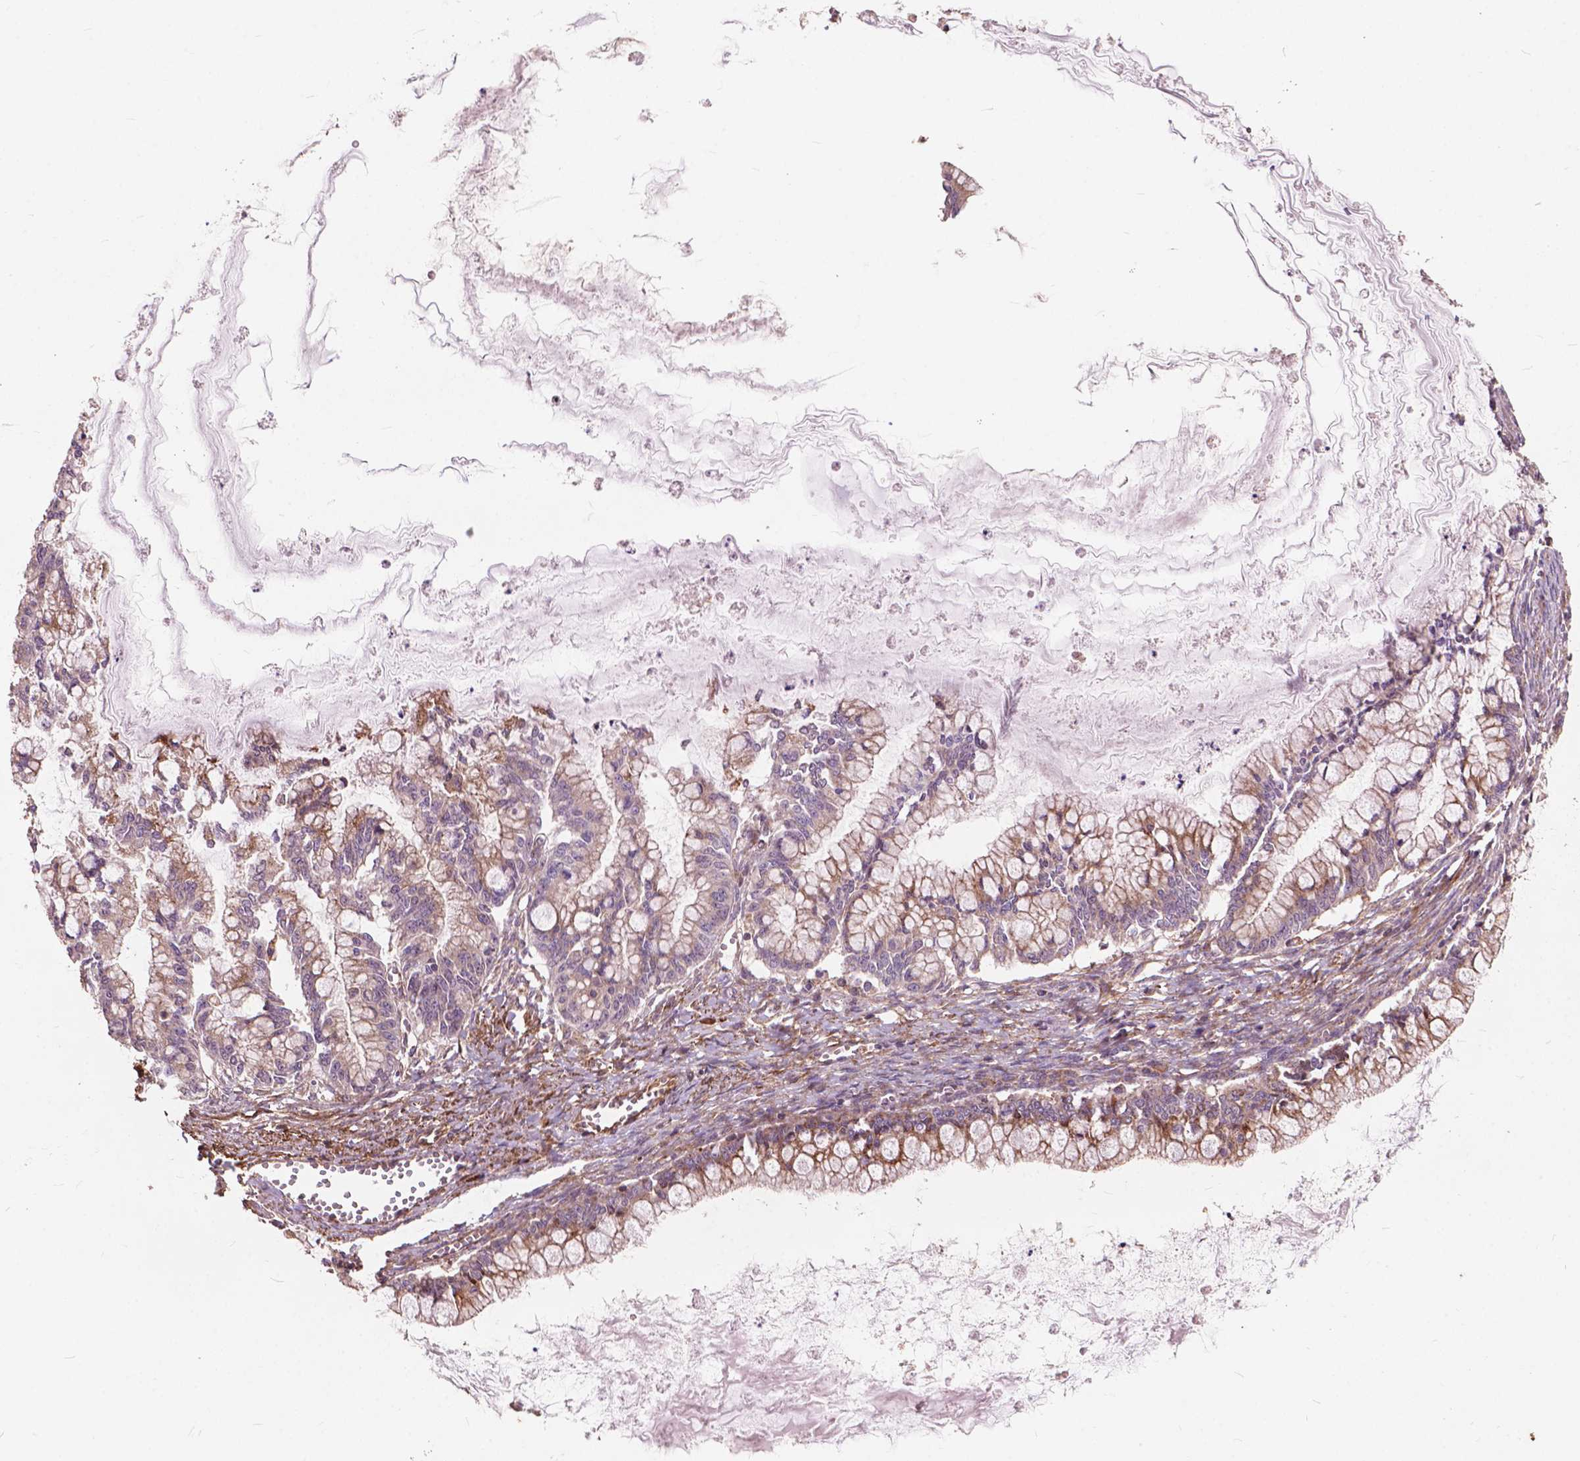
{"staining": {"intensity": "moderate", "quantity": "25%-75%", "location": "cytoplasmic/membranous"}, "tissue": "ovarian cancer", "cell_type": "Tumor cells", "image_type": "cancer", "snomed": [{"axis": "morphology", "description": "Cystadenocarcinoma, mucinous, NOS"}, {"axis": "topography", "description": "Ovary"}], "caption": "Tumor cells demonstrate moderate cytoplasmic/membranous expression in about 25%-75% of cells in mucinous cystadenocarcinoma (ovarian).", "gene": "FNIP1", "patient": {"sex": "female", "age": 67}}